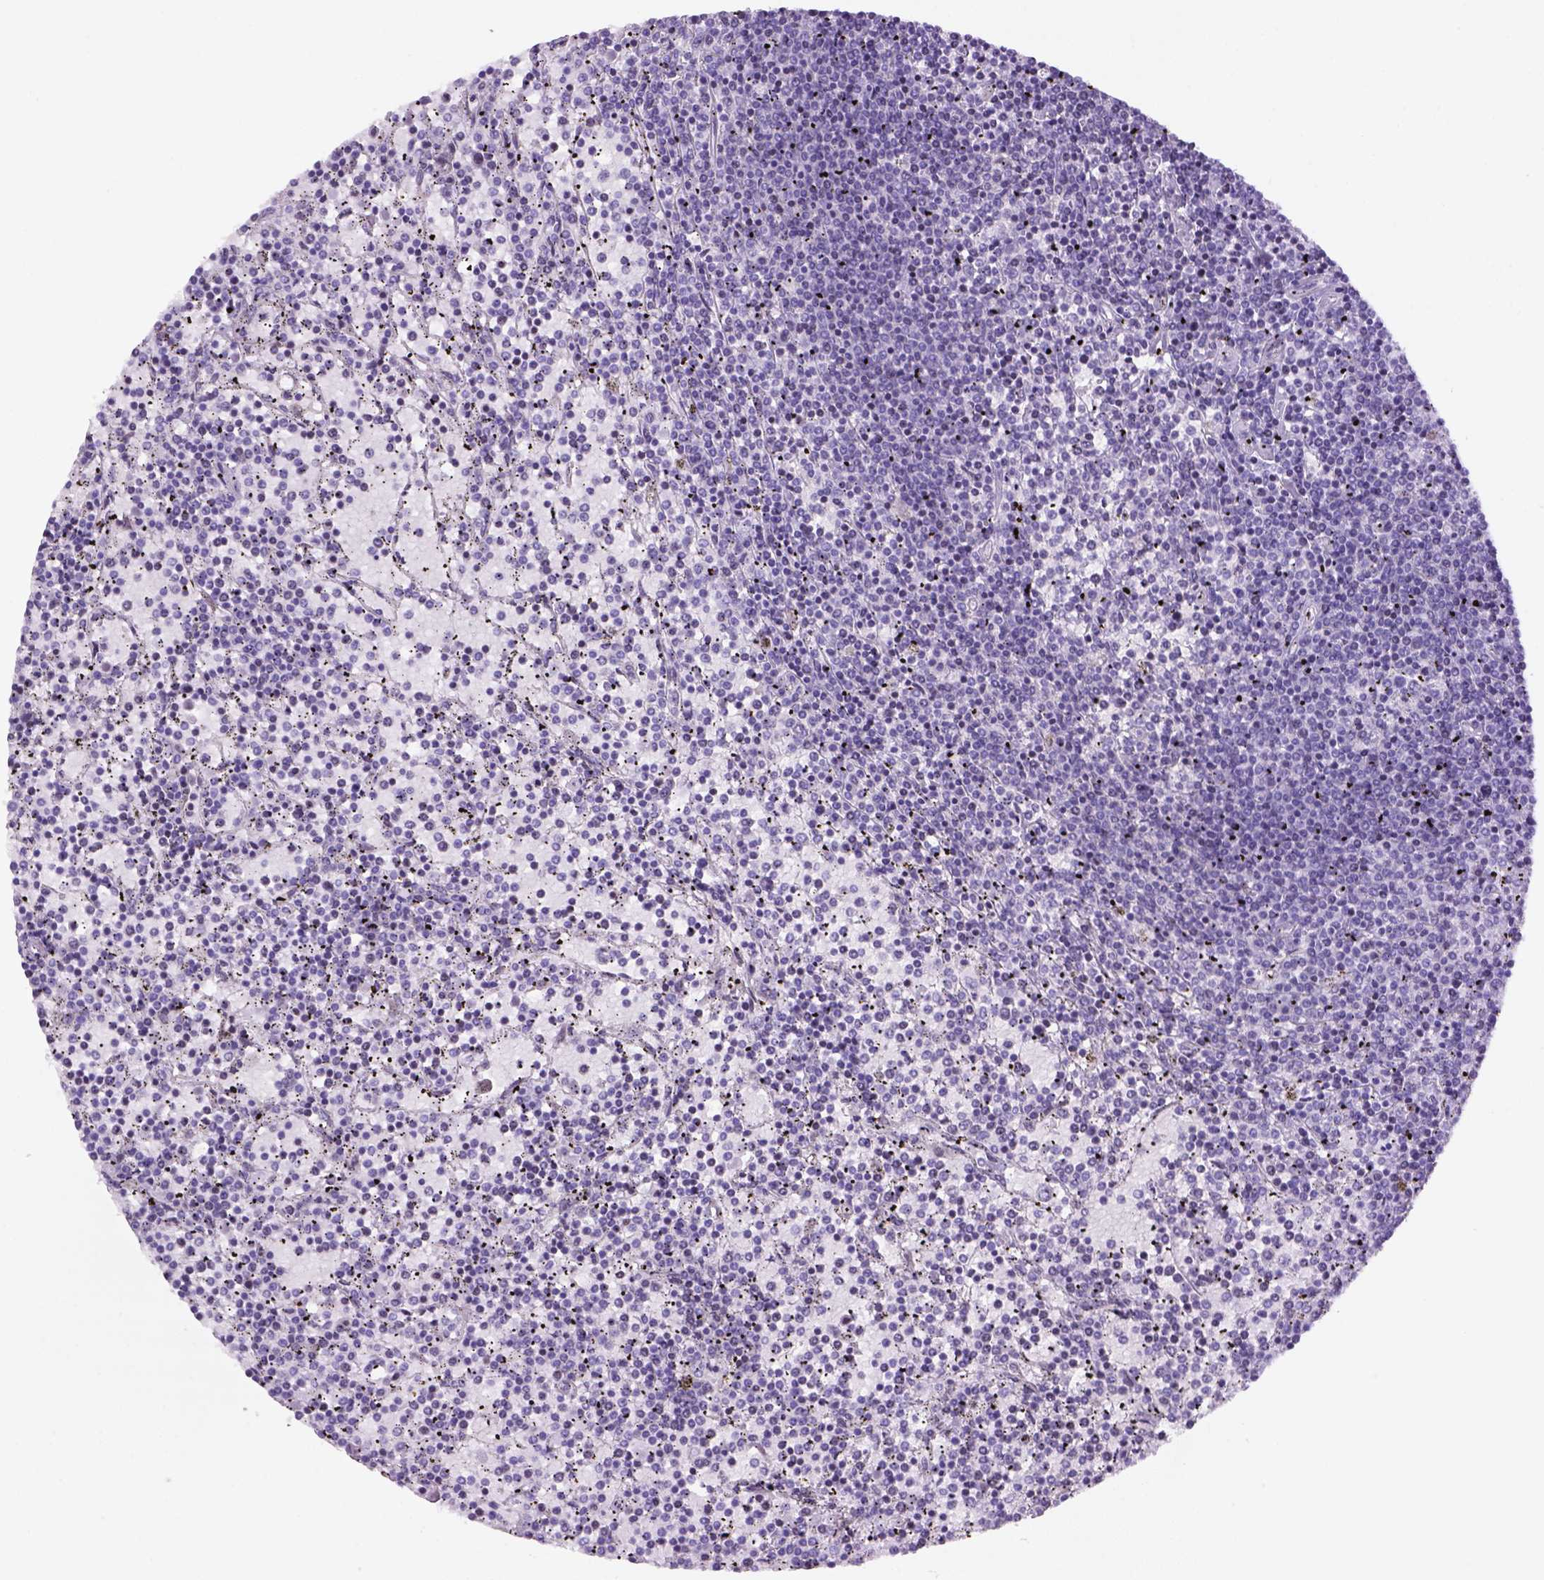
{"staining": {"intensity": "negative", "quantity": "none", "location": "none"}, "tissue": "lymphoma", "cell_type": "Tumor cells", "image_type": "cancer", "snomed": [{"axis": "morphology", "description": "Malignant lymphoma, non-Hodgkin's type, Low grade"}, {"axis": "topography", "description": "Spleen"}], "caption": "This is a image of immunohistochemistry staining of lymphoma, which shows no expression in tumor cells. (Stains: DAB immunohistochemistry with hematoxylin counter stain, Microscopy: brightfield microscopy at high magnification).", "gene": "DNAH11", "patient": {"sex": "female", "age": 77}}